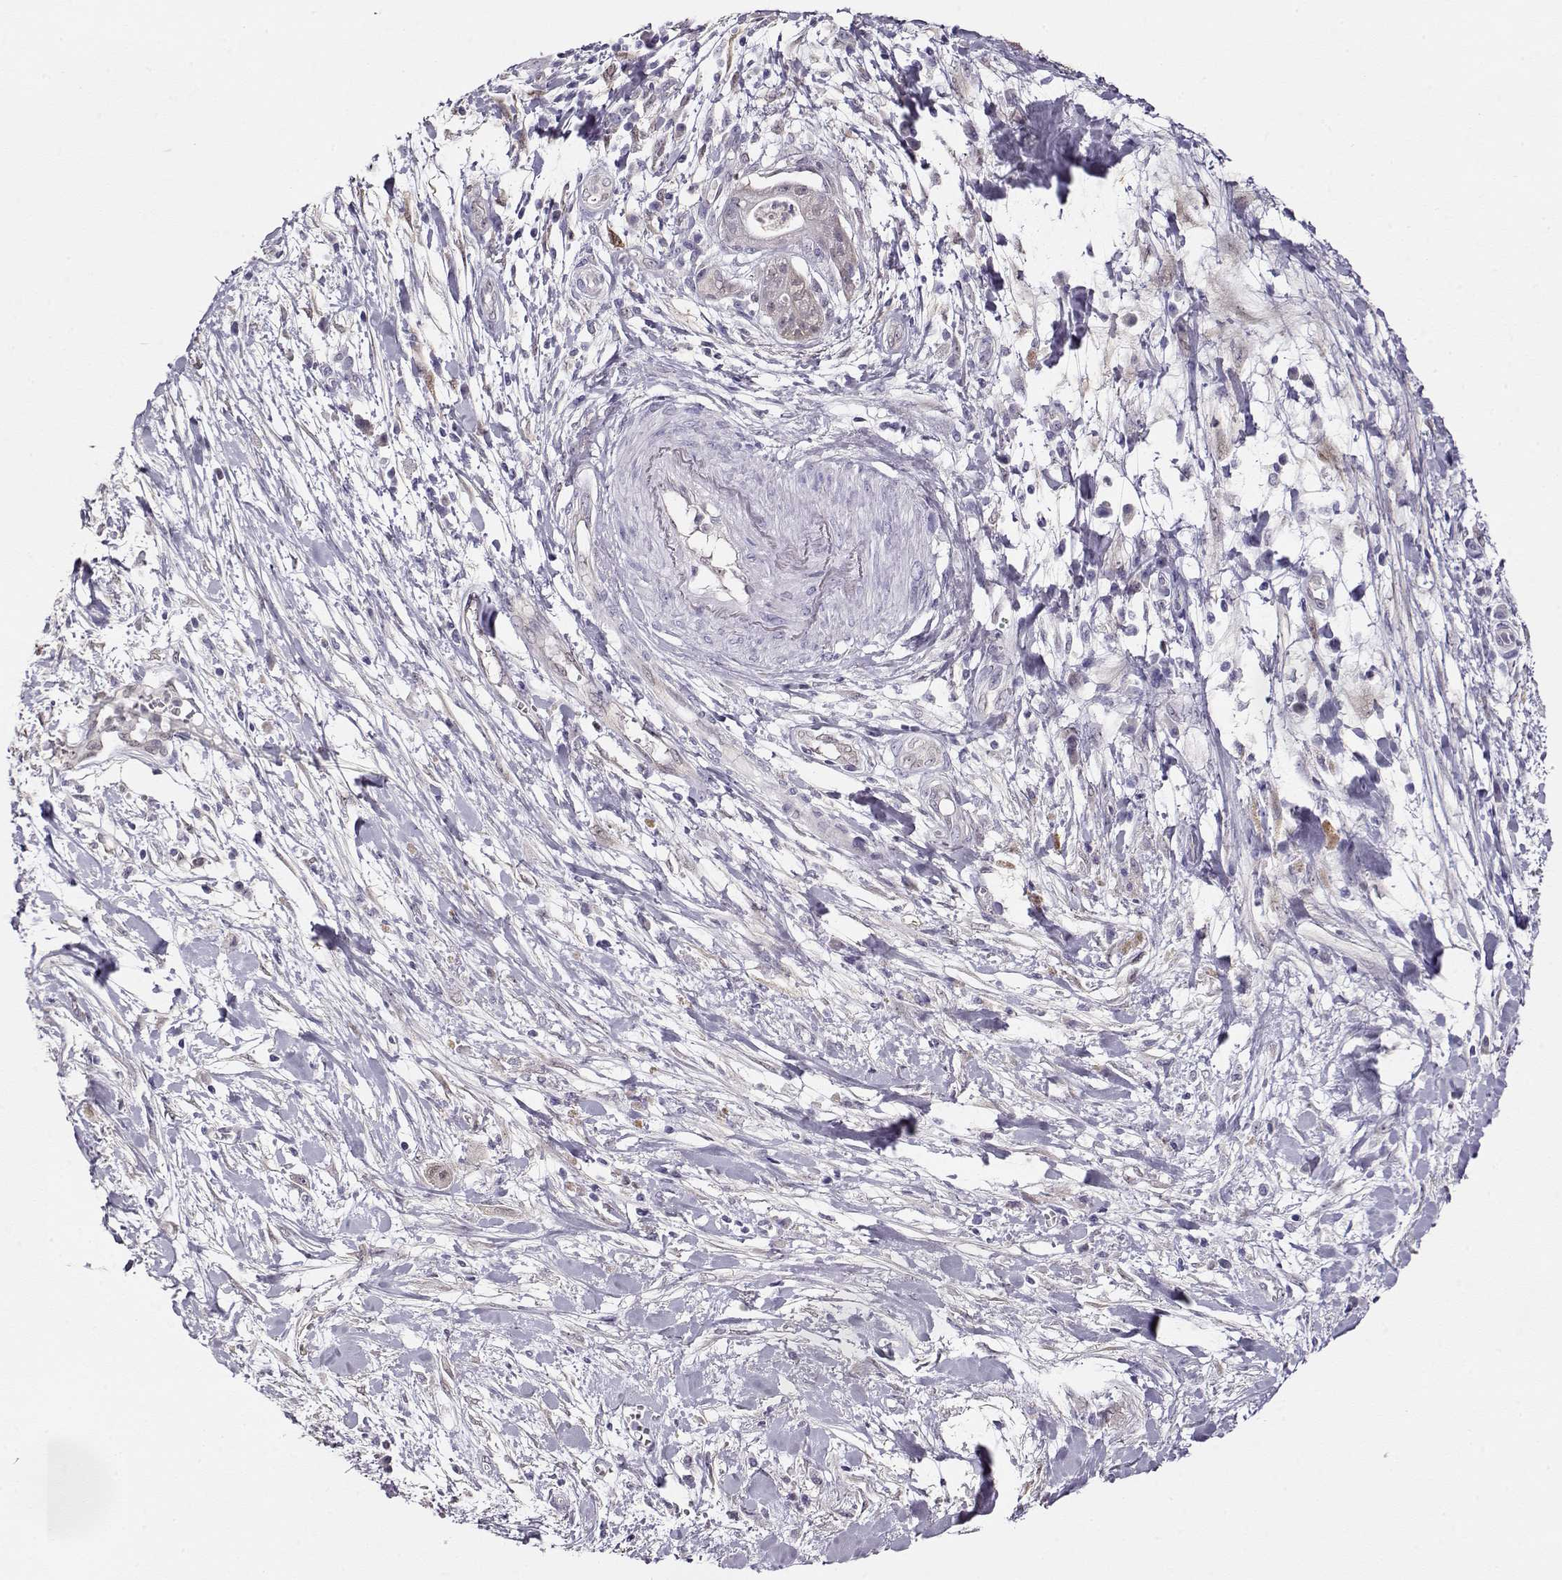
{"staining": {"intensity": "negative", "quantity": "none", "location": "none"}, "tissue": "pancreatic cancer", "cell_type": "Tumor cells", "image_type": "cancer", "snomed": [{"axis": "morphology", "description": "Normal tissue, NOS"}, {"axis": "morphology", "description": "Adenocarcinoma, NOS"}, {"axis": "topography", "description": "Lymph node"}, {"axis": "topography", "description": "Pancreas"}], "caption": "The histopathology image exhibits no staining of tumor cells in pancreatic cancer (adenocarcinoma).", "gene": "CCR8", "patient": {"sex": "female", "age": 58}}